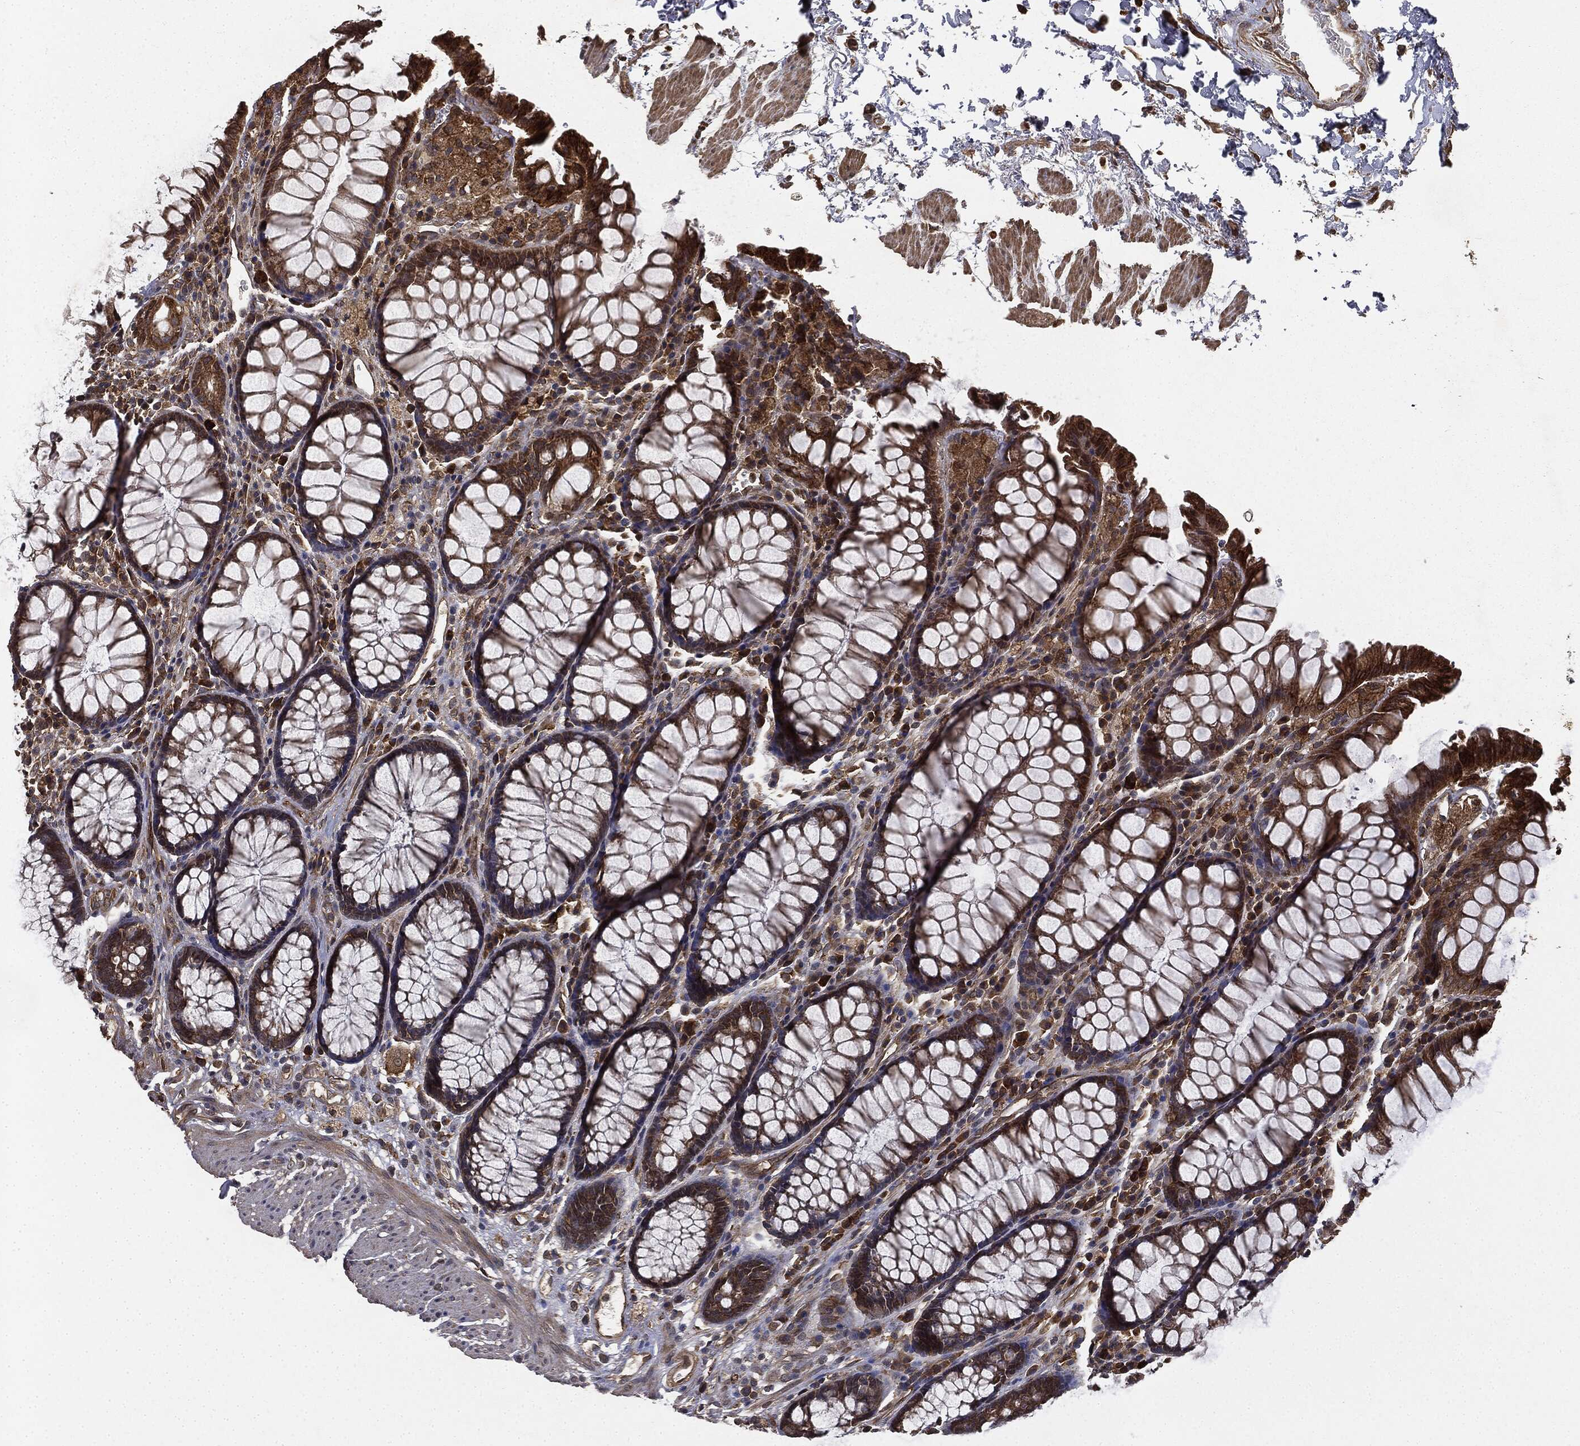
{"staining": {"intensity": "moderate", "quantity": "25%-75%", "location": "cytoplasmic/membranous"}, "tissue": "rectum", "cell_type": "Glandular cells", "image_type": "normal", "snomed": [{"axis": "morphology", "description": "Normal tissue, NOS"}, {"axis": "topography", "description": "Rectum"}], "caption": "Rectum stained with a brown dye demonstrates moderate cytoplasmic/membranous positive positivity in about 25%-75% of glandular cells.", "gene": "MIER2", "patient": {"sex": "female", "age": 68}}